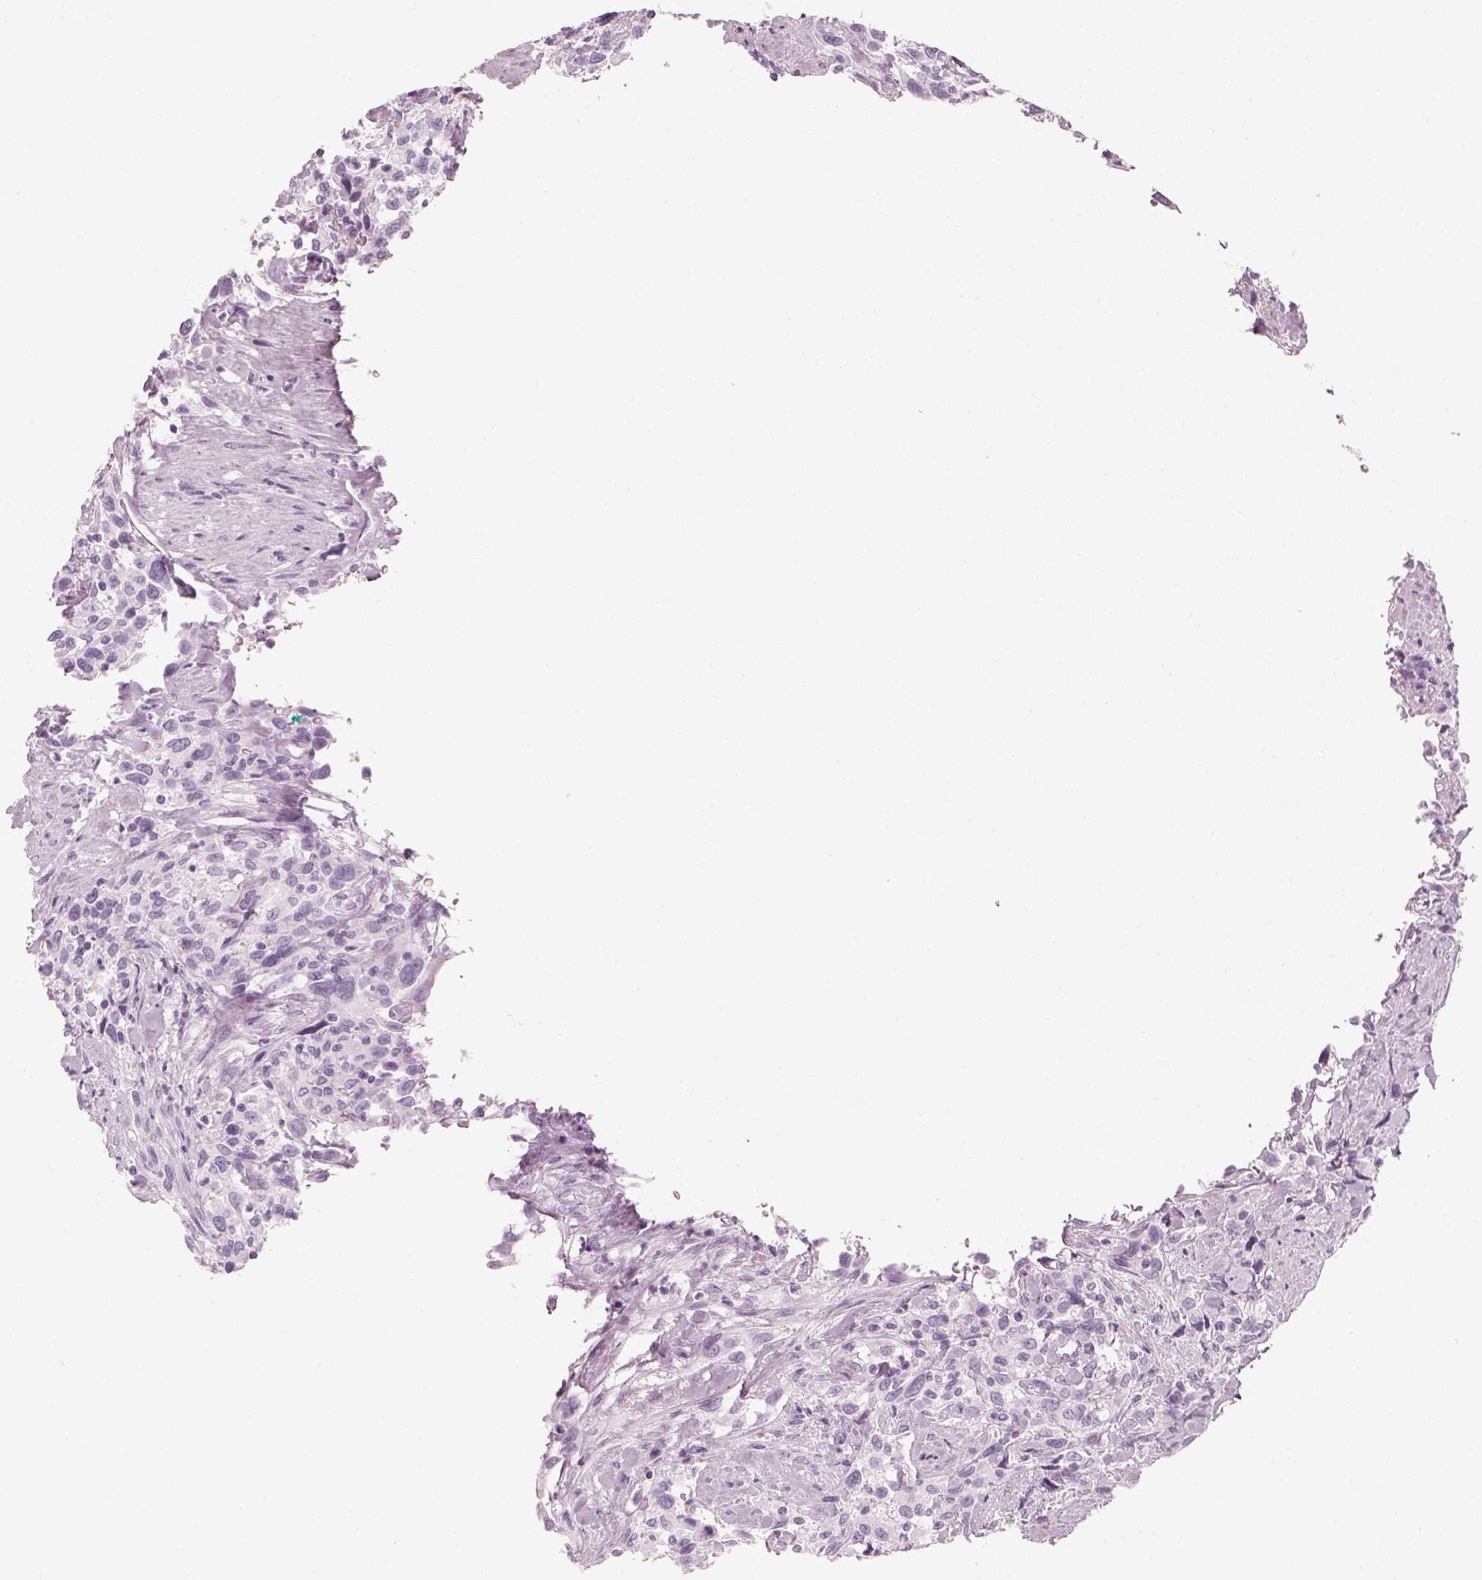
{"staining": {"intensity": "negative", "quantity": "none", "location": "none"}, "tissue": "urothelial cancer", "cell_type": "Tumor cells", "image_type": "cancer", "snomed": [{"axis": "morphology", "description": "Urothelial carcinoma, NOS"}, {"axis": "morphology", "description": "Urothelial carcinoma, High grade"}, {"axis": "topography", "description": "Urinary bladder"}], "caption": "Immunohistochemistry (IHC) image of neoplastic tissue: human urothelial cancer stained with DAB exhibits no significant protein expression in tumor cells.", "gene": "CRYAA", "patient": {"sex": "female", "age": 64}}